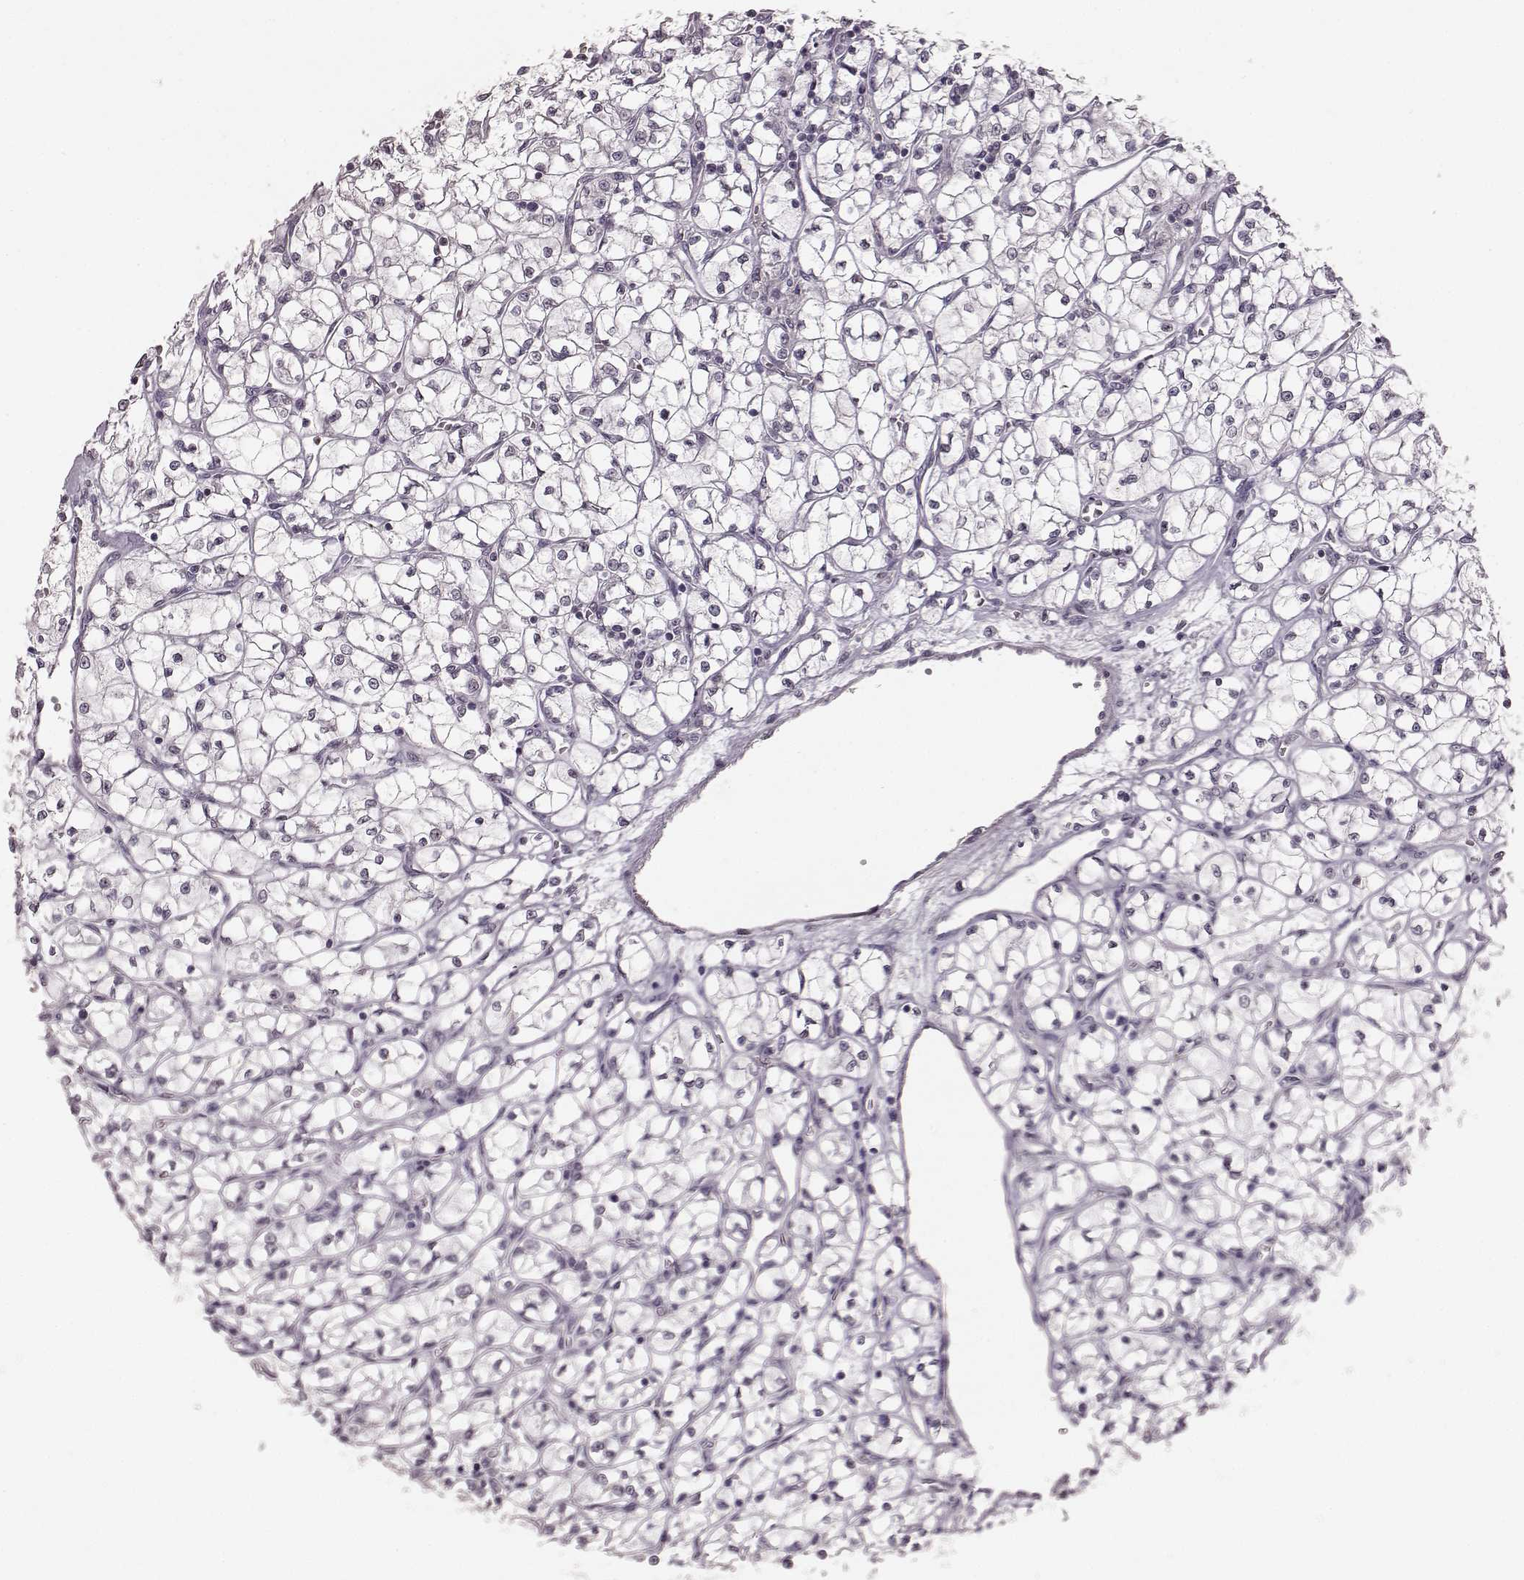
{"staining": {"intensity": "negative", "quantity": "none", "location": "none"}, "tissue": "renal cancer", "cell_type": "Tumor cells", "image_type": "cancer", "snomed": [{"axis": "morphology", "description": "Adenocarcinoma, NOS"}, {"axis": "topography", "description": "Kidney"}], "caption": "Protein analysis of adenocarcinoma (renal) demonstrates no significant positivity in tumor cells.", "gene": "DCAF12", "patient": {"sex": "female", "age": 64}}